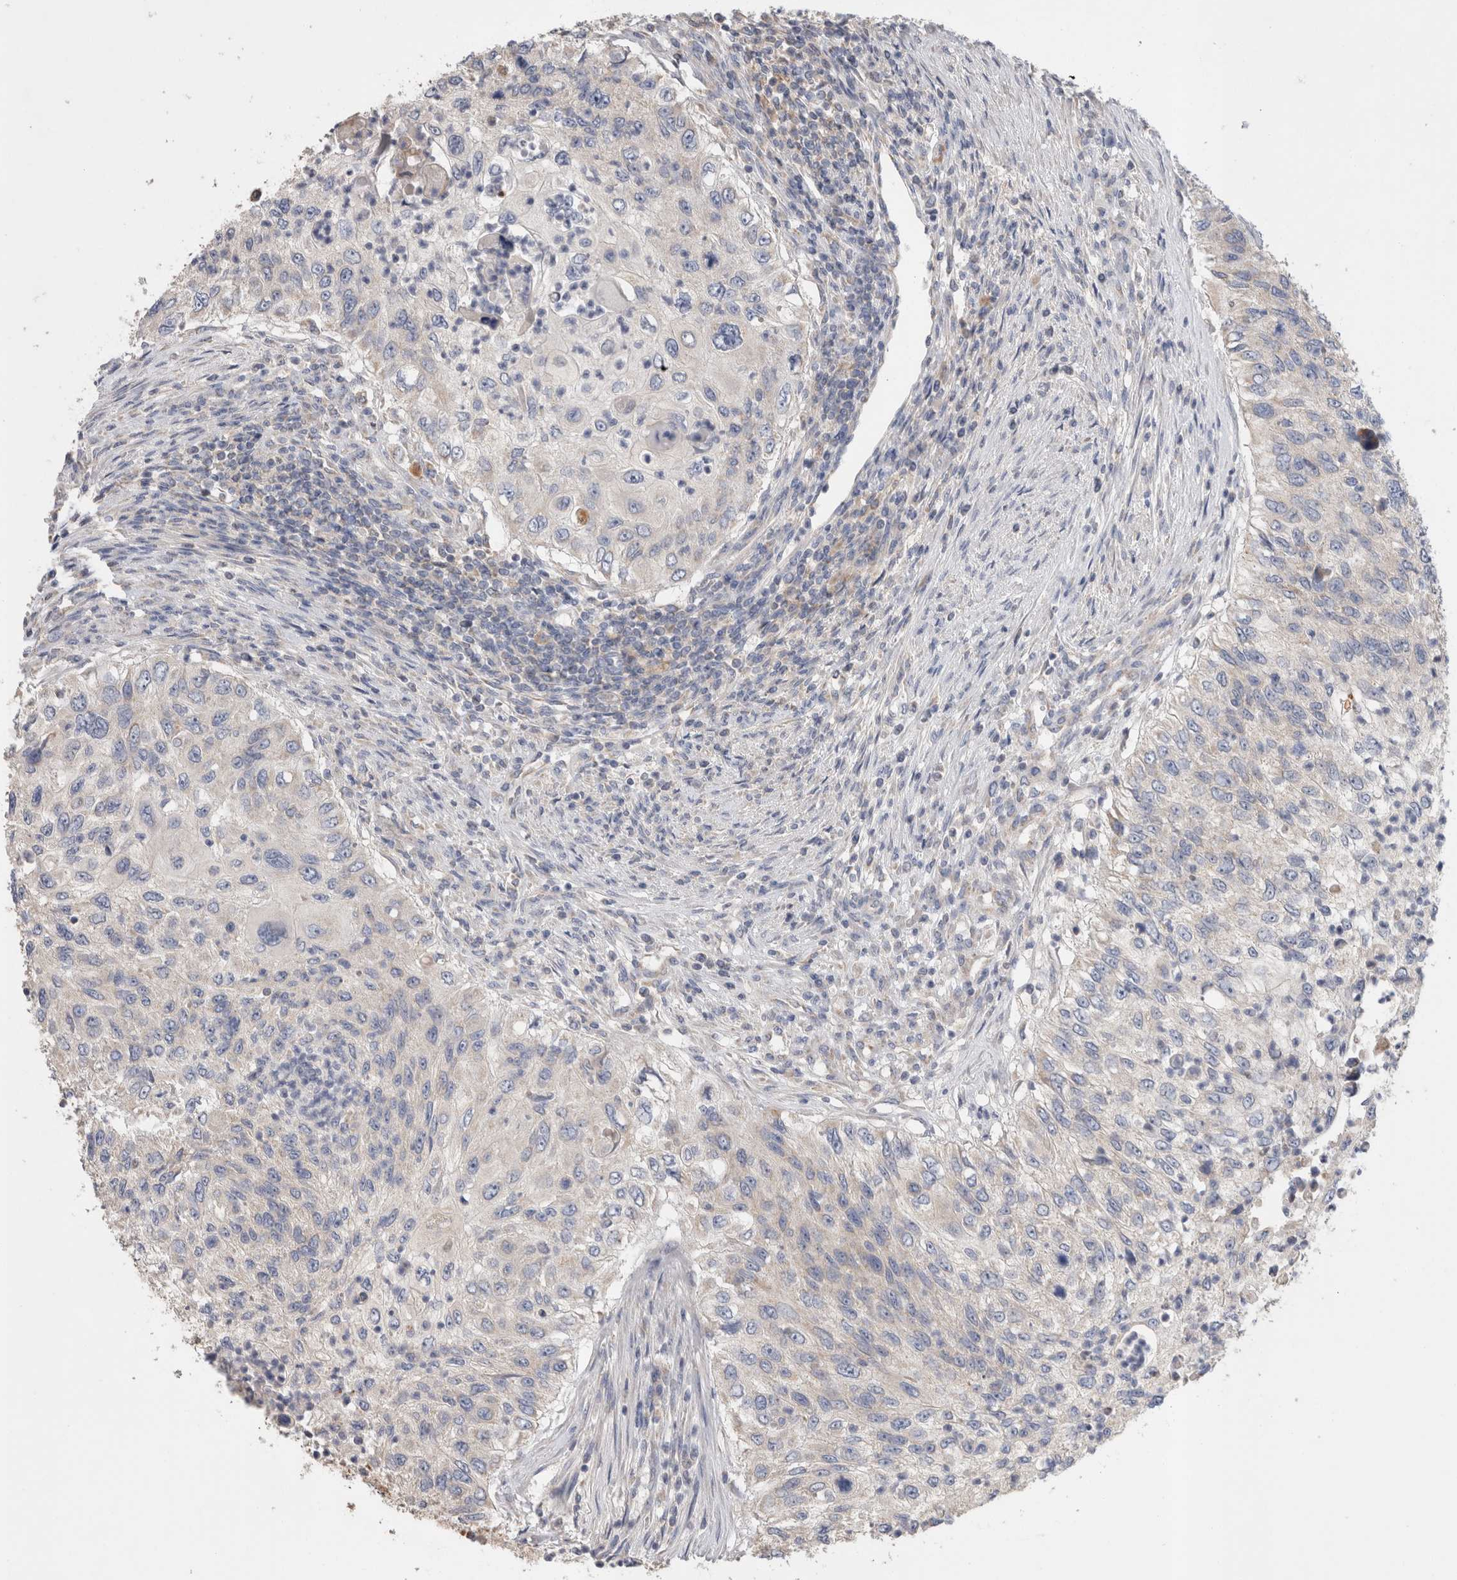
{"staining": {"intensity": "negative", "quantity": "none", "location": "none"}, "tissue": "urothelial cancer", "cell_type": "Tumor cells", "image_type": "cancer", "snomed": [{"axis": "morphology", "description": "Urothelial carcinoma, High grade"}, {"axis": "topography", "description": "Urinary bladder"}], "caption": "IHC of urothelial cancer displays no positivity in tumor cells.", "gene": "IARS2", "patient": {"sex": "female", "age": 60}}